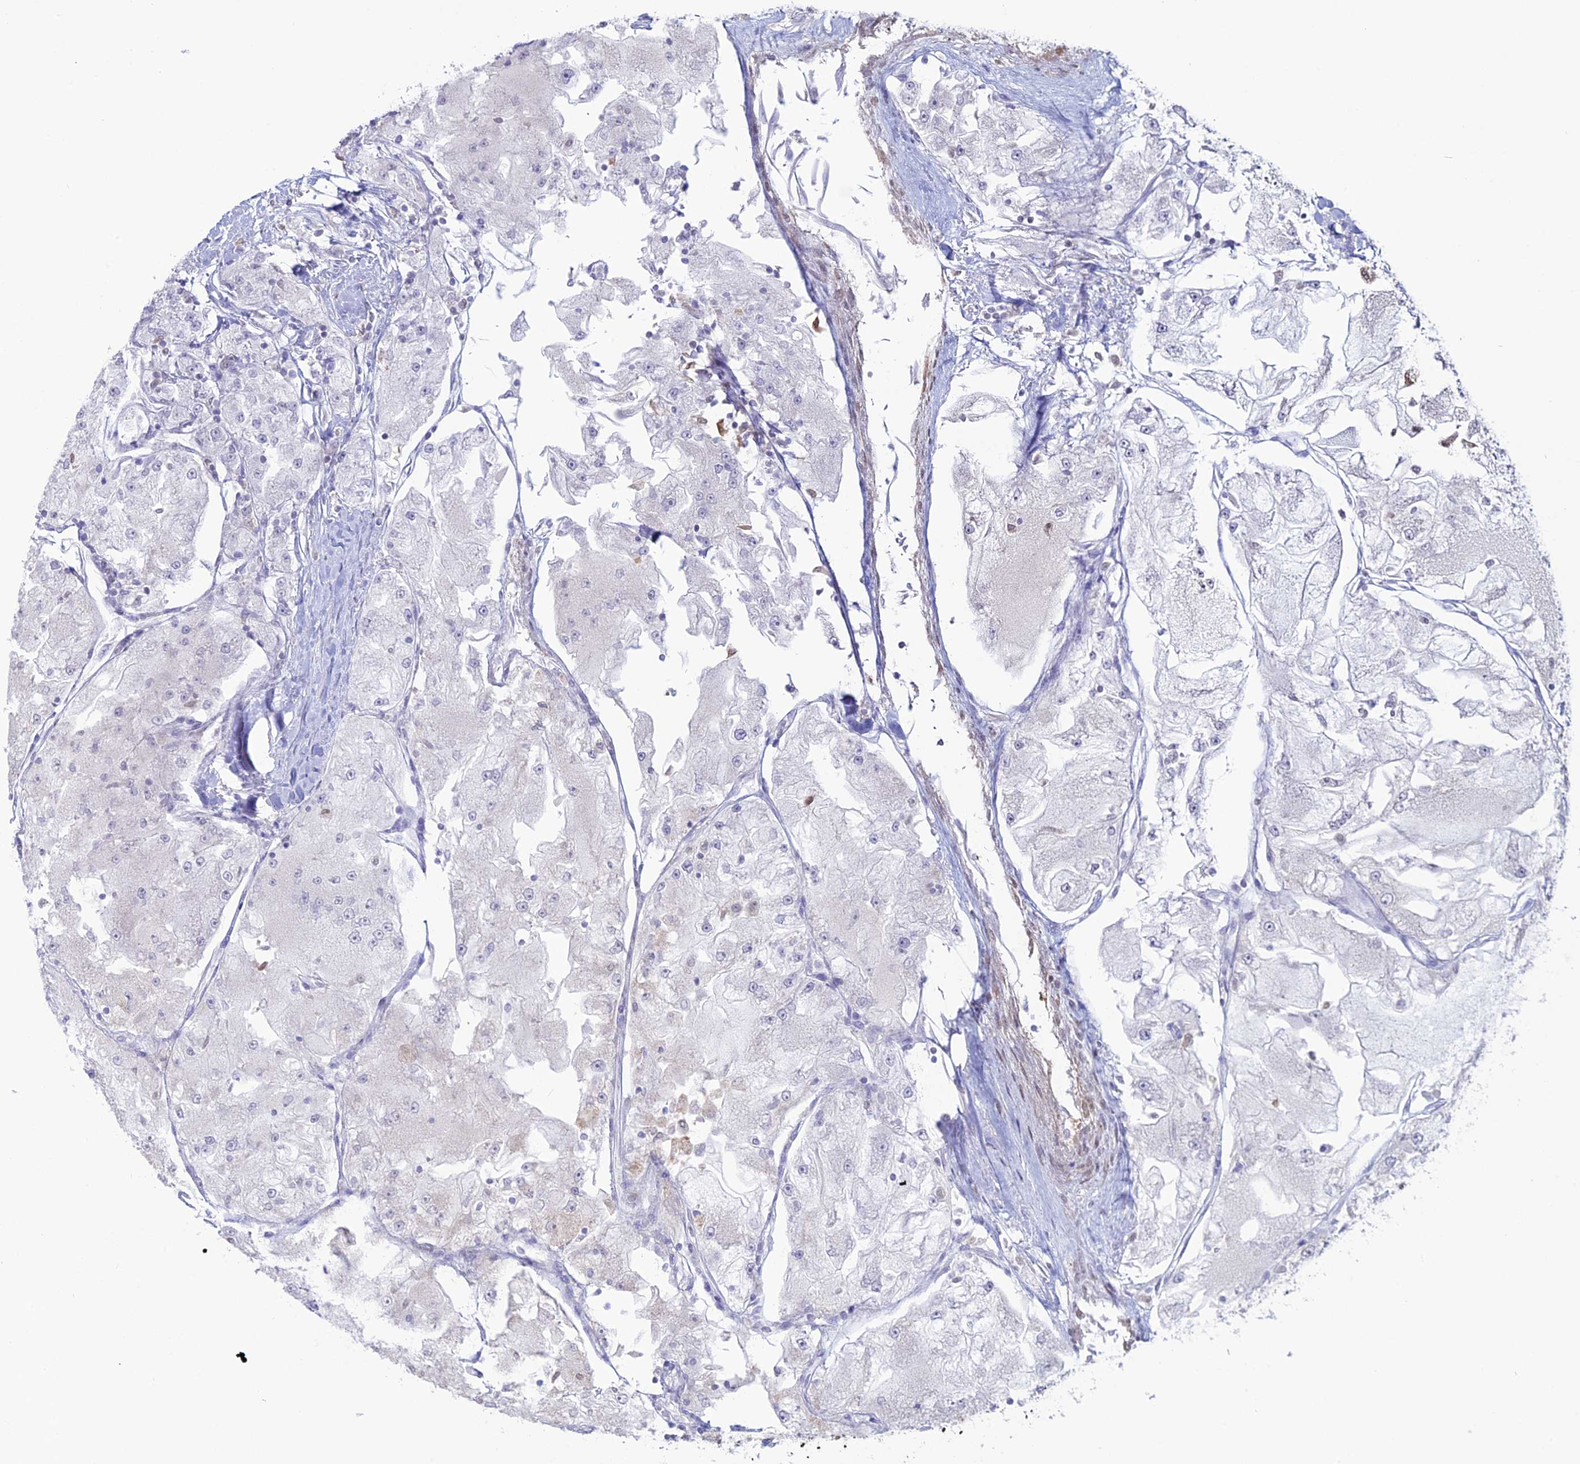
{"staining": {"intensity": "negative", "quantity": "none", "location": "none"}, "tissue": "renal cancer", "cell_type": "Tumor cells", "image_type": "cancer", "snomed": [{"axis": "morphology", "description": "Adenocarcinoma, NOS"}, {"axis": "topography", "description": "Kidney"}], "caption": "This is an IHC image of renal cancer (adenocarcinoma). There is no positivity in tumor cells.", "gene": "PGBD4", "patient": {"sex": "female", "age": 72}}